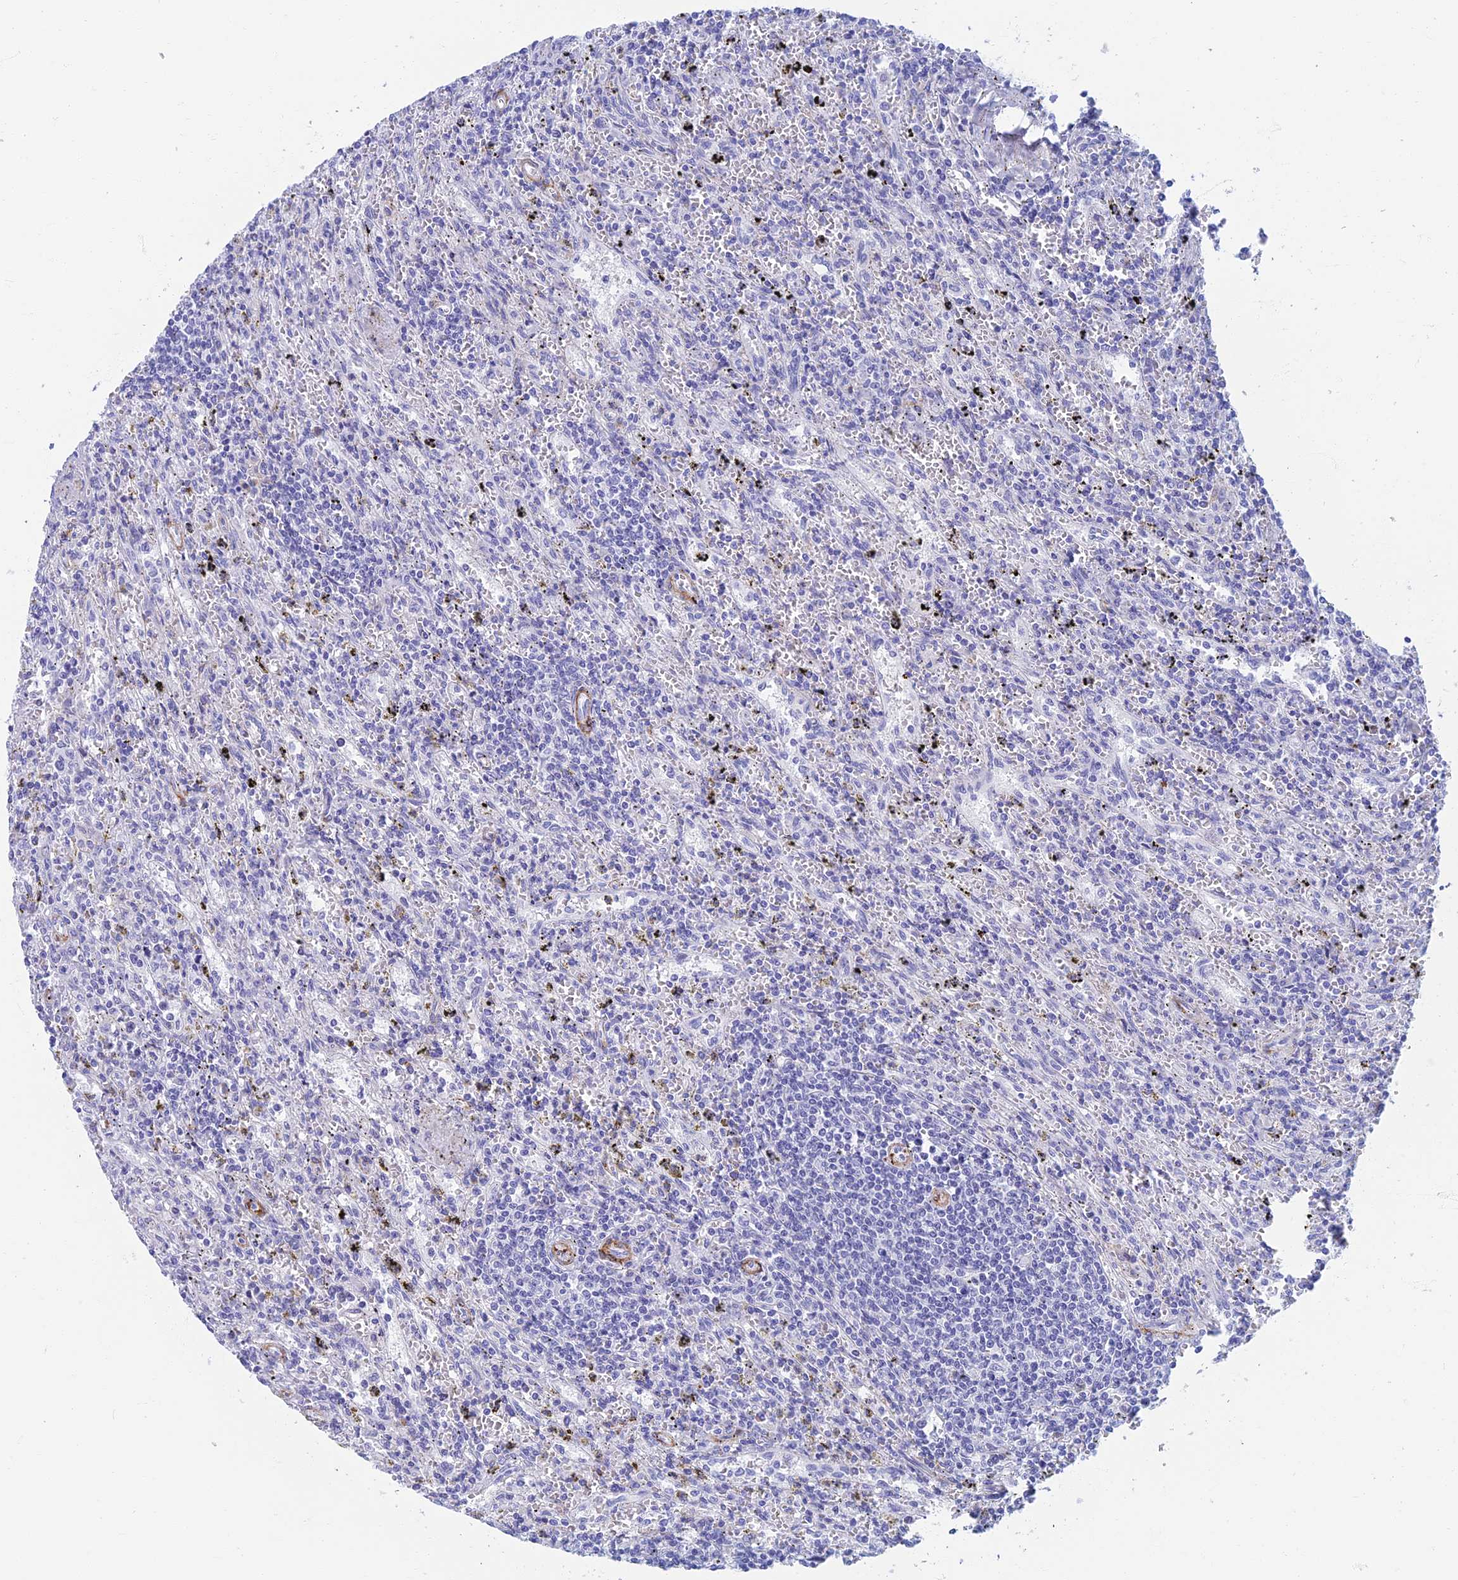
{"staining": {"intensity": "negative", "quantity": "none", "location": "none"}, "tissue": "lymphoma", "cell_type": "Tumor cells", "image_type": "cancer", "snomed": [{"axis": "morphology", "description": "Malignant lymphoma, non-Hodgkin's type, Low grade"}, {"axis": "topography", "description": "Spleen"}], "caption": "The IHC micrograph has no significant expression in tumor cells of low-grade malignant lymphoma, non-Hodgkin's type tissue.", "gene": "ETFRF1", "patient": {"sex": "male", "age": 76}}